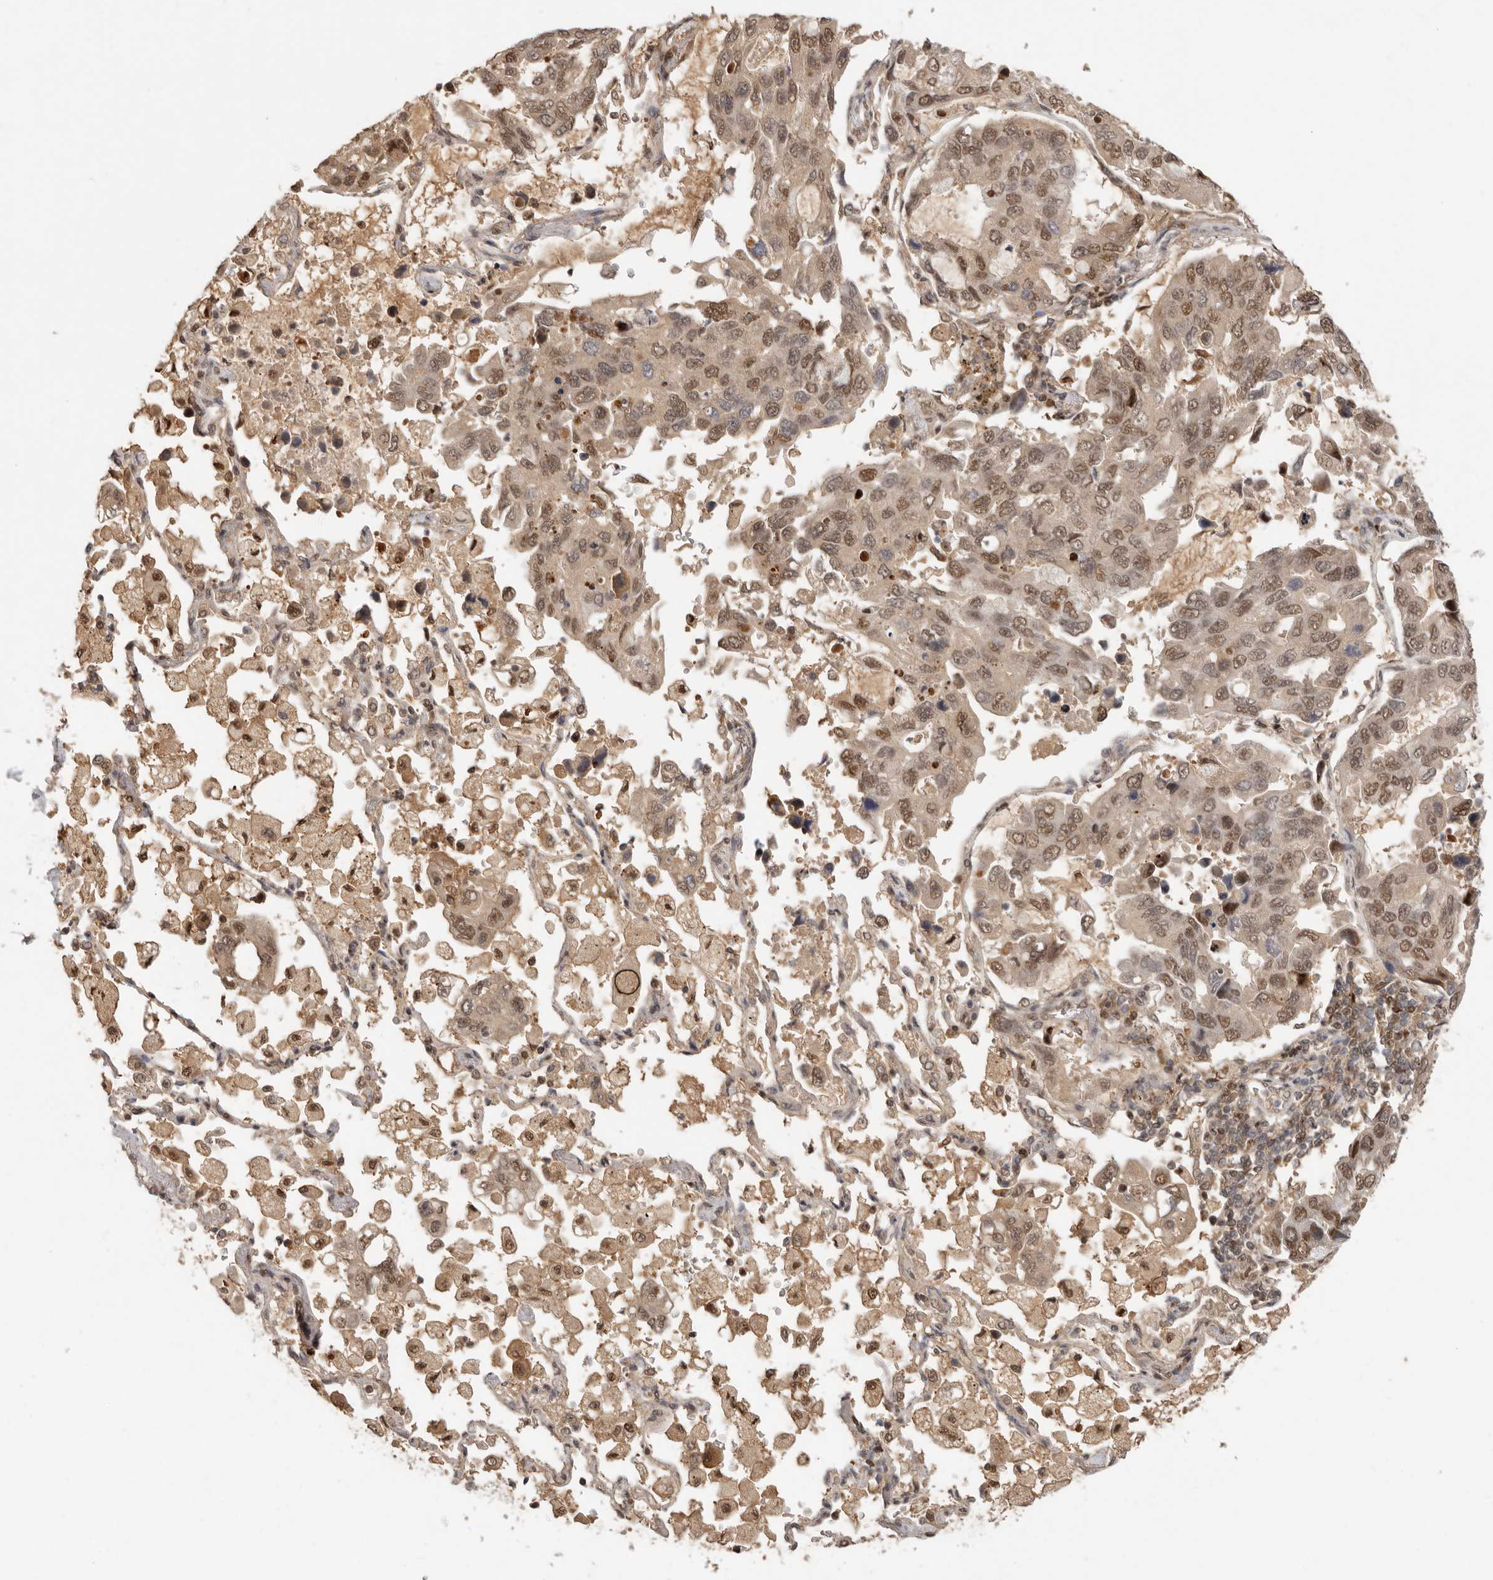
{"staining": {"intensity": "moderate", "quantity": ">75%", "location": "nuclear"}, "tissue": "lung cancer", "cell_type": "Tumor cells", "image_type": "cancer", "snomed": [{"axis": "morphology", "description": "Adenocarcinoma, NOS"}, {"axis": "topography", "description": "Lung"}], "caption": "About >75% of tumor cells in human lung cancer reveal moderate nuclear protein expression as visualized by brown immunohistochemical staining.", "gene": "PSMA5", "patient": {"sex": "male", "age": 64}}